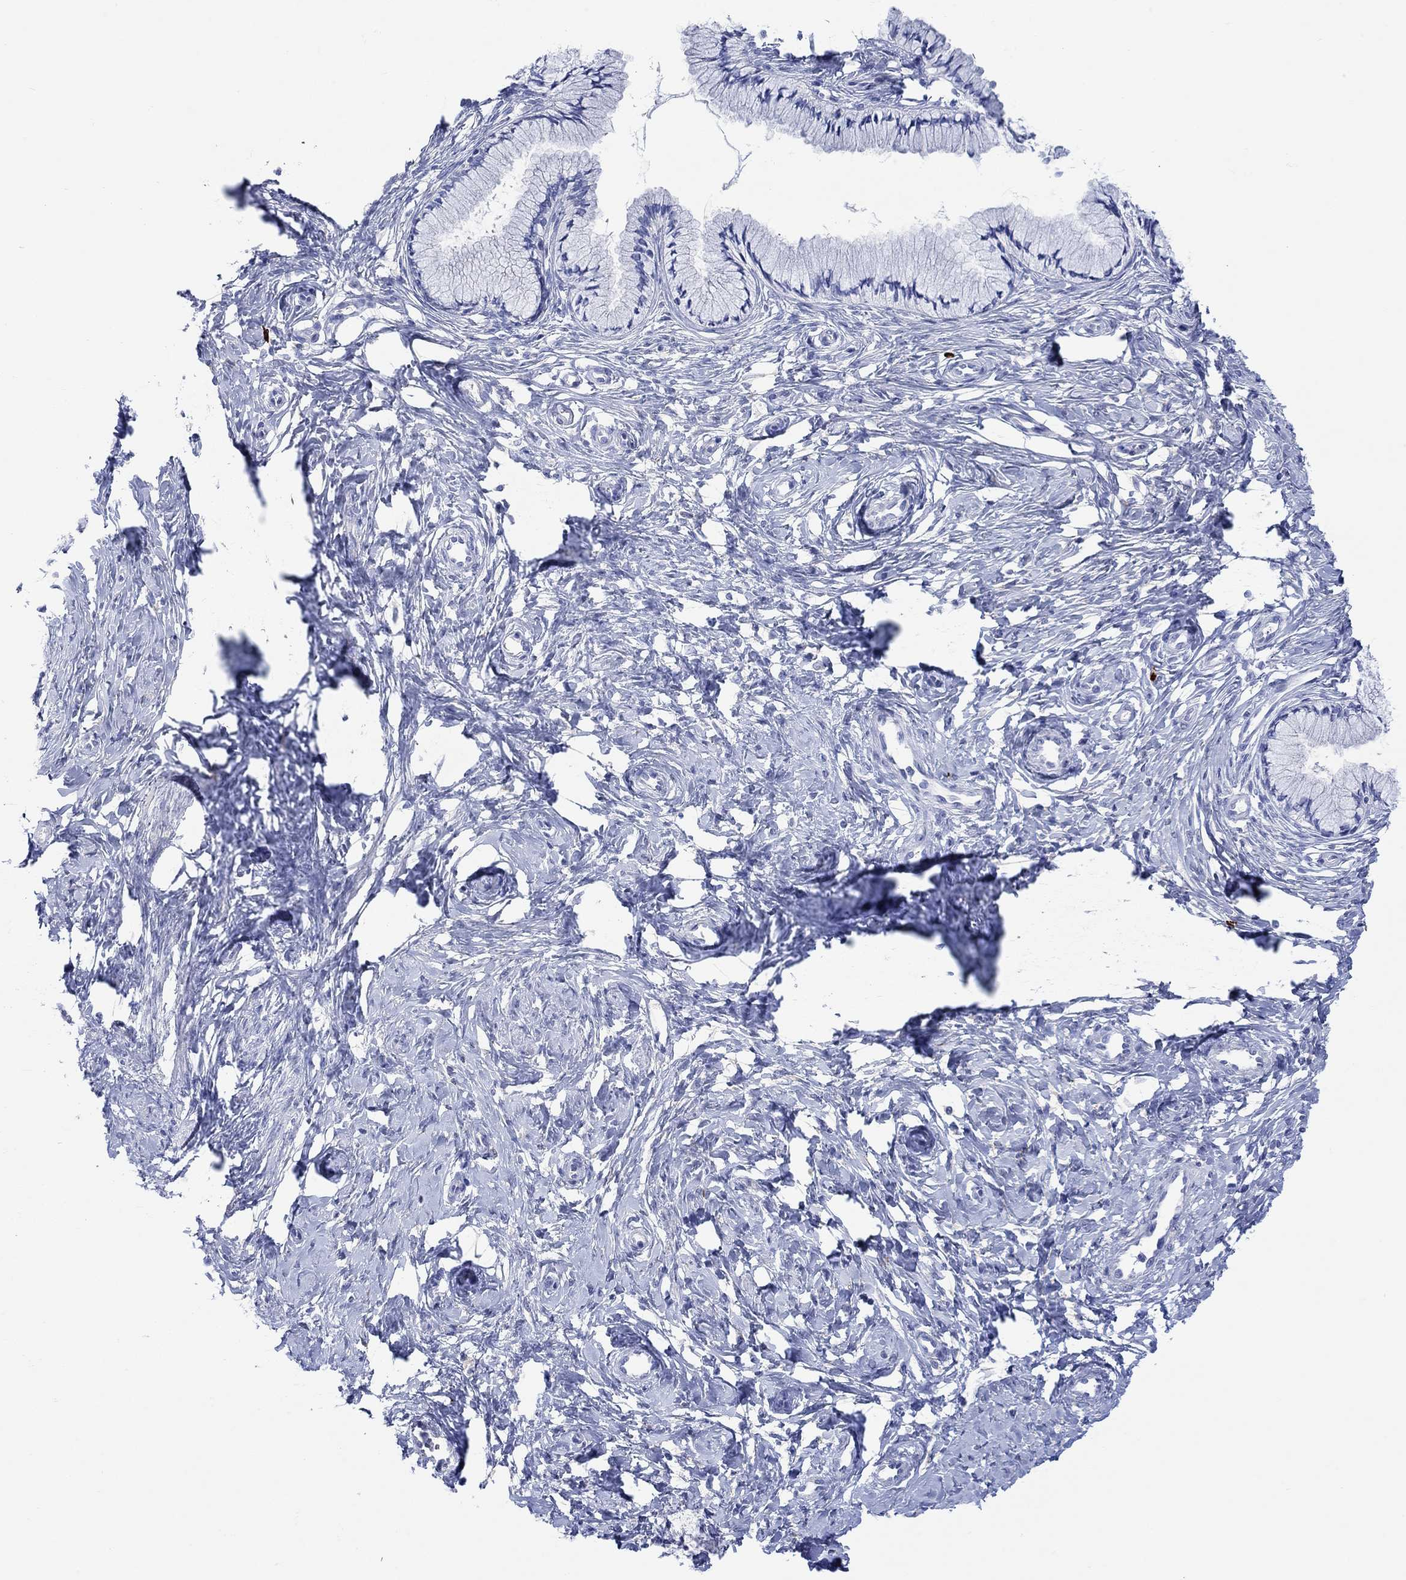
{"staining": {"intensity": "negative", "quantity": "none", "location": "none"}, "tissue": "cervix", "cell_type": "Glandular cells", "image_type": "normal", "snomed": [{"axis": "morphology", "description": "Normal tissue, NOS"}, {"axis": "topography", "description": "Cervix"}], "caption": "The histopathology image exhibits no staining of glandular cells in unremarkable cervix. Brightfield microscopy of immunohistochemistry (IHC) stained with DAB (3,3'-diaminobenzidine) (brown) and hematoxylin (blue), captured at high magnification.", "gene": "P2RY6", "patient": {"sex": "female", "age": 37}}